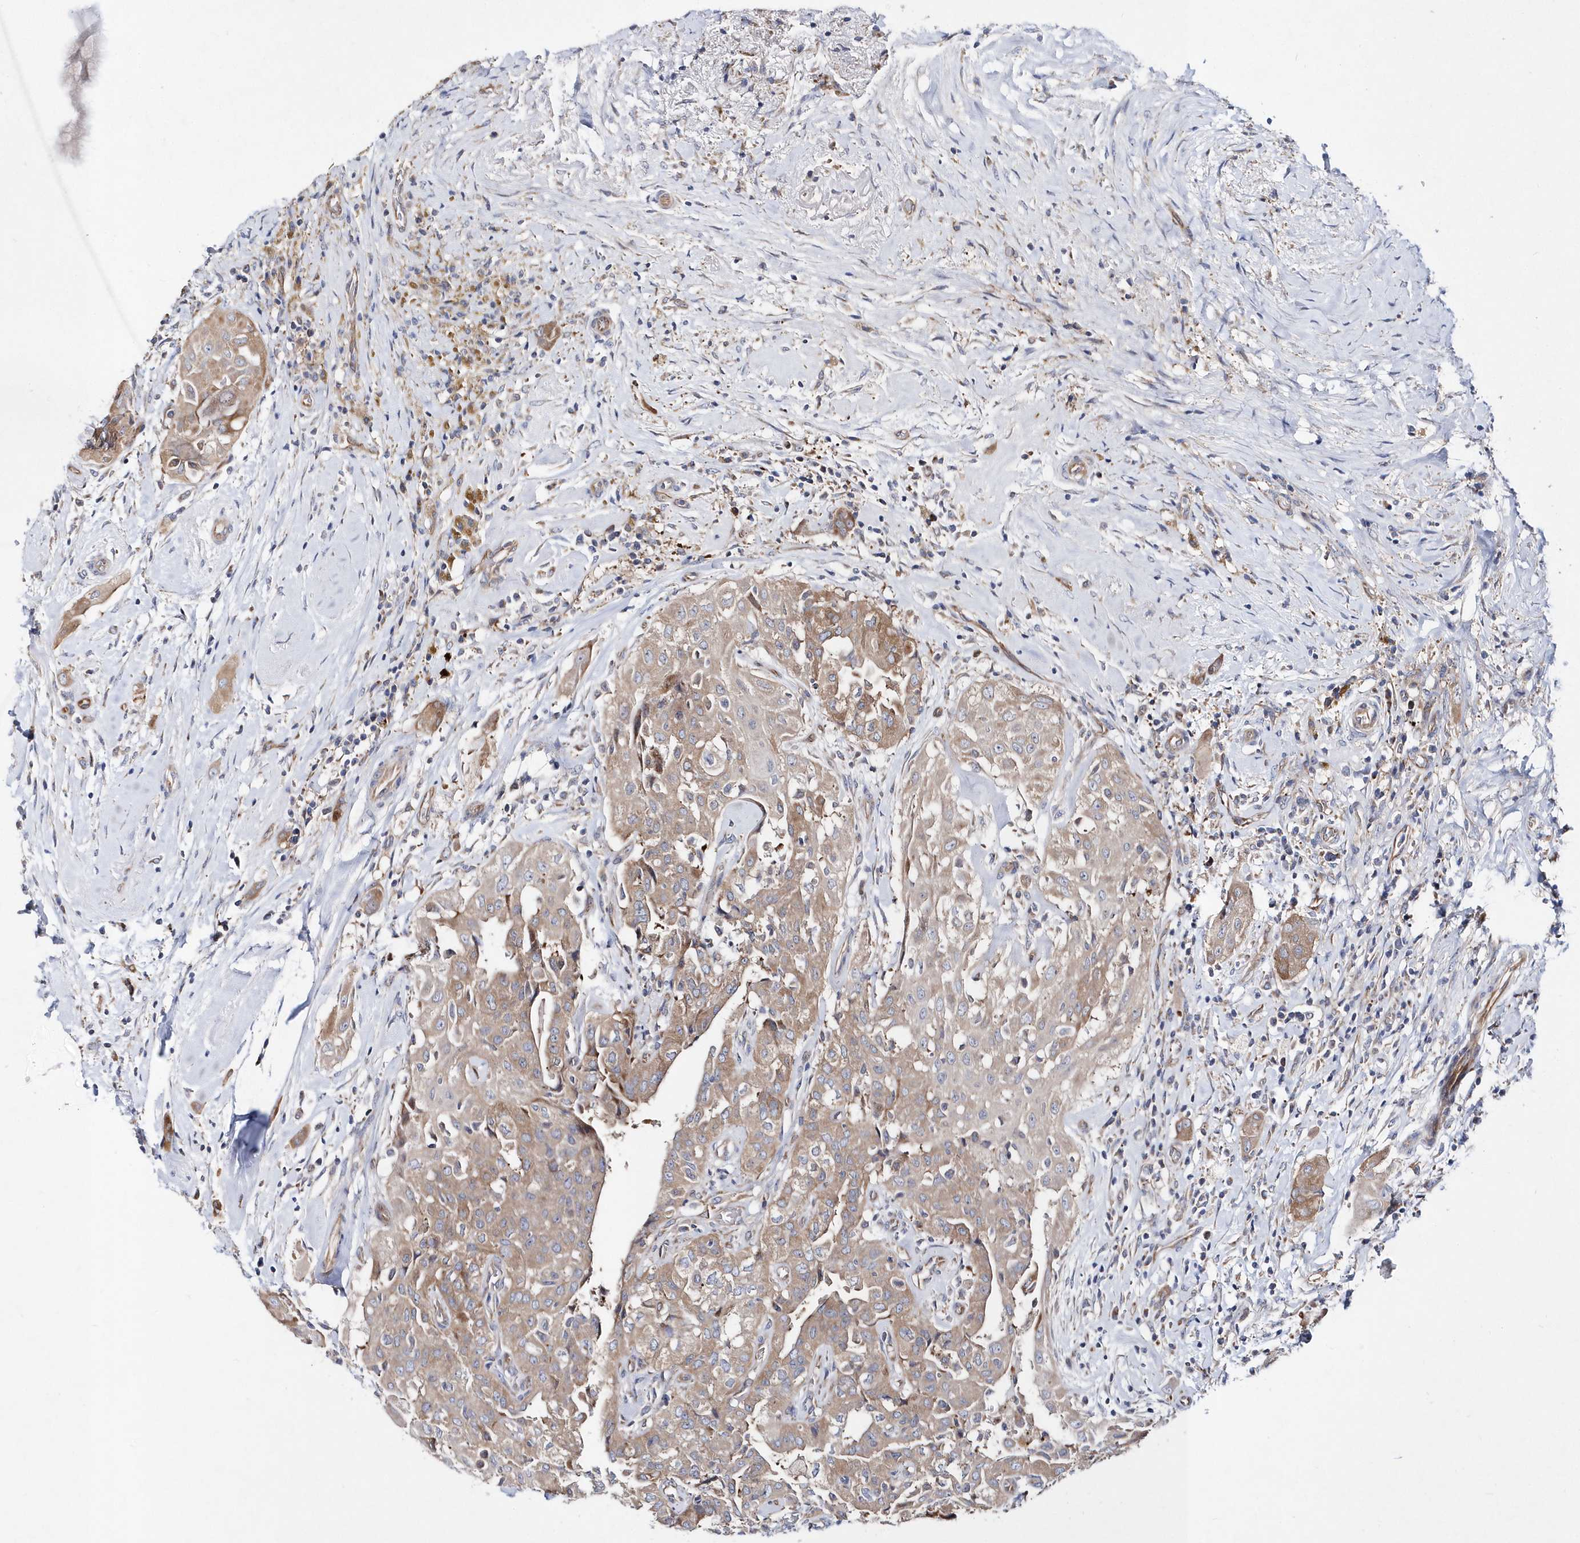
{"staining": {"intensity": "moderate", "quantity": ">75%", "location": "cytoplasmic/membranous"}, "tissue": "thyroid cancer", "cell_type": "Tumor cells", "image_type": "cancer", "snomed": [{"axis": "morphology", "description": "Papillary adenocarcinoma, NOS"}, {"axis": "topography", "description": "Thyroid gland"}], "caption": "IHC photomicrograph of neoplastic tissue: thyroid cancer stained using IHC shows medium levels of moderate protein expression localized specifically in the cytoplasmic/membranous of tumor cells, appearing as a cytoplasmic/membranous brown color.", "gene": "JKAMP", "patient": {"sex": "female", "age": 59}}